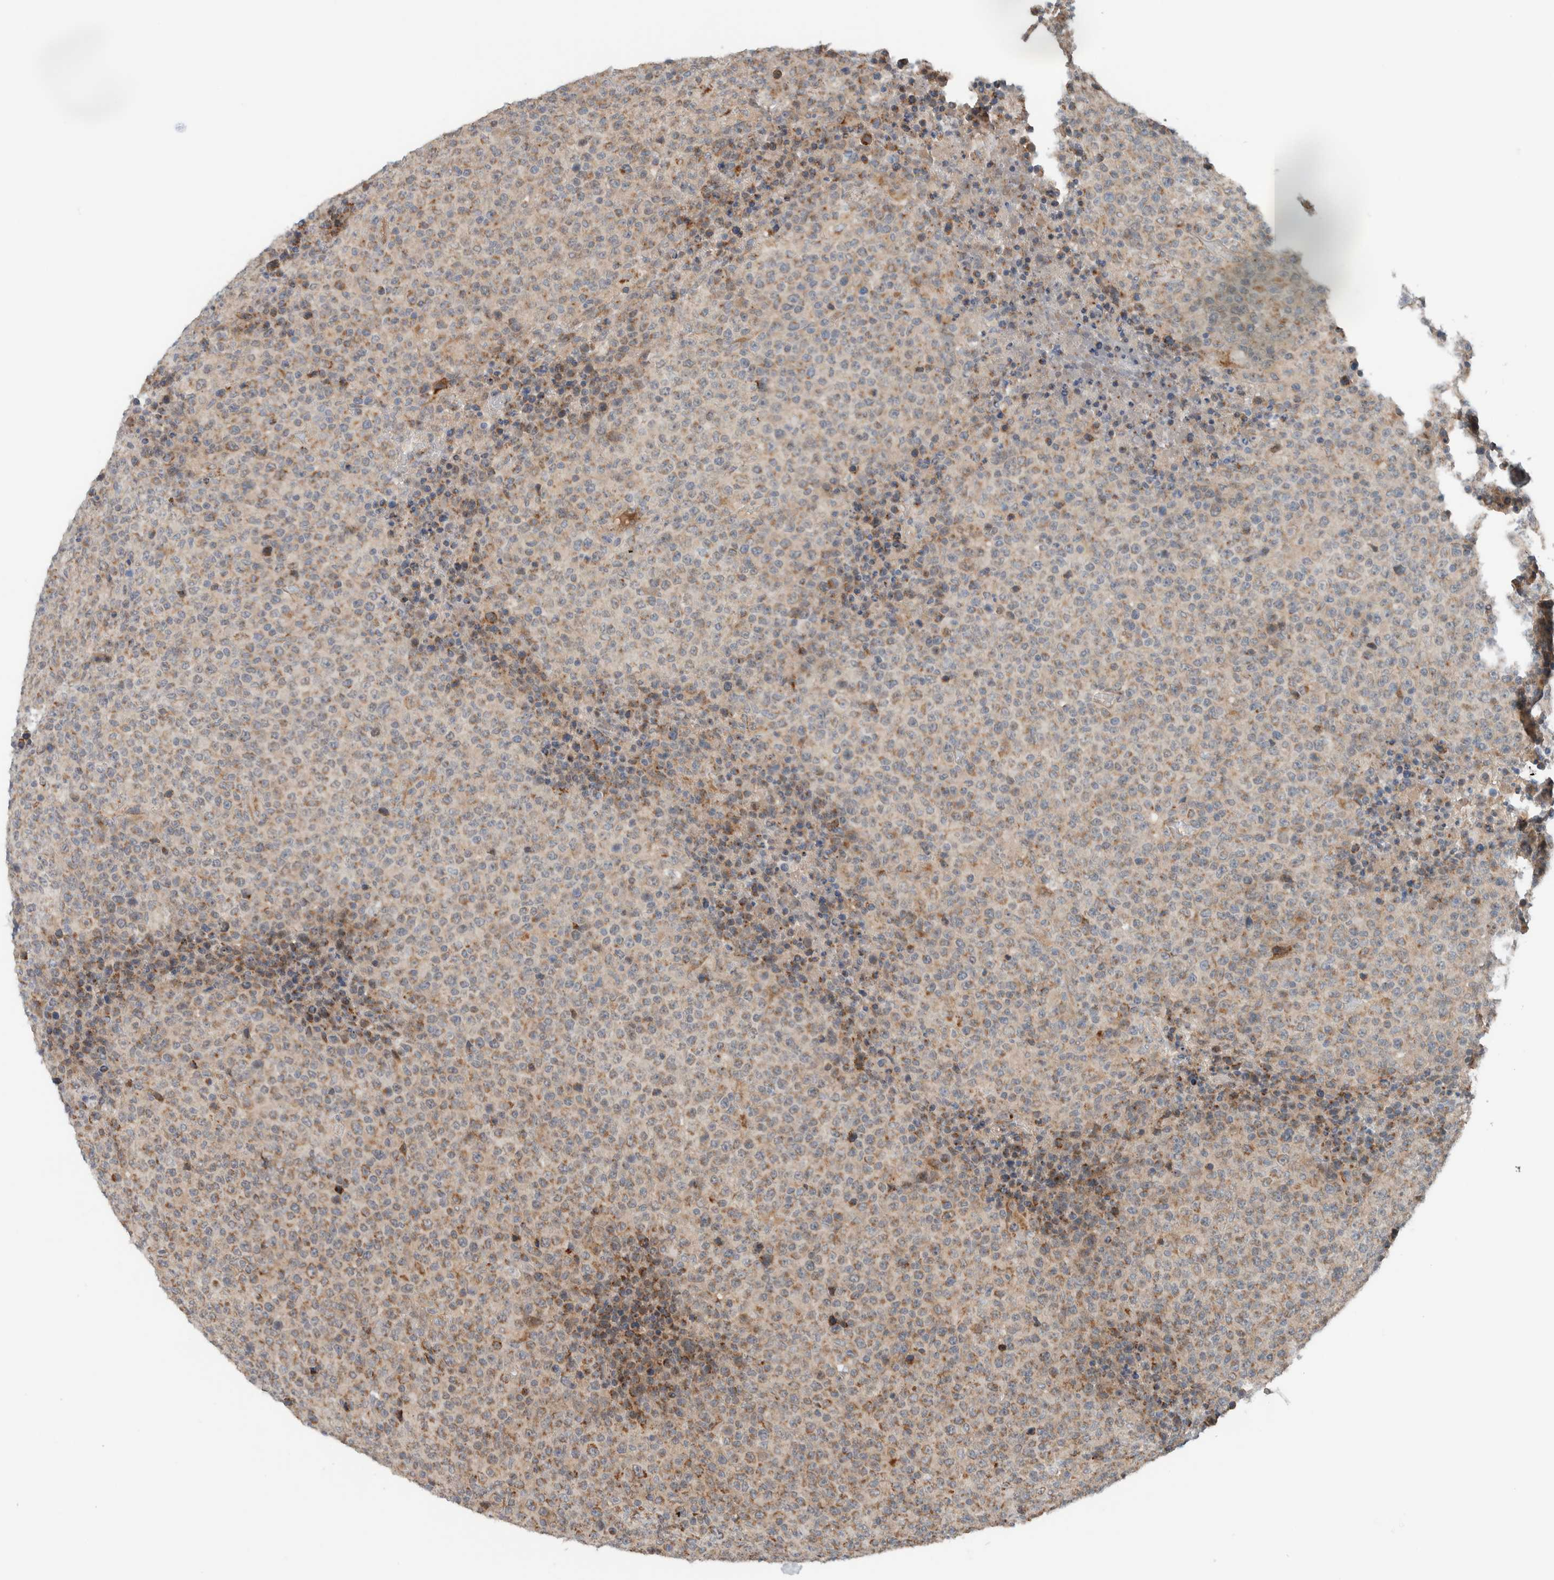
{"staining": {"intensity": "moderate", "quantity": "25%-75%", "location": "cytoplasmic/membranous"}, "tissue": "lymphoma", "cell_type": "Tumor cells", "image_type": "cancer", "snomed": [{"axis": "morphology", "description": "Malignant lymphoma, non-Hodgkin's type, High grade"}, {"axis": "topography", "description": "Lymph node"}], "caption": "IHC micrograph of neoplastic tissue: human malignant lymphoma, non-Hodgkin's type (high-grade) stained using immunohistochemistry (IHC) displays medium levels of moderate protein expression localized specifically in the cytoplasmic/membranous of tumor cells, appearing as a cytoplasmic/membranous brown color.", "gene": "RERE", "patient": {"sex": "male", "age": 13}}